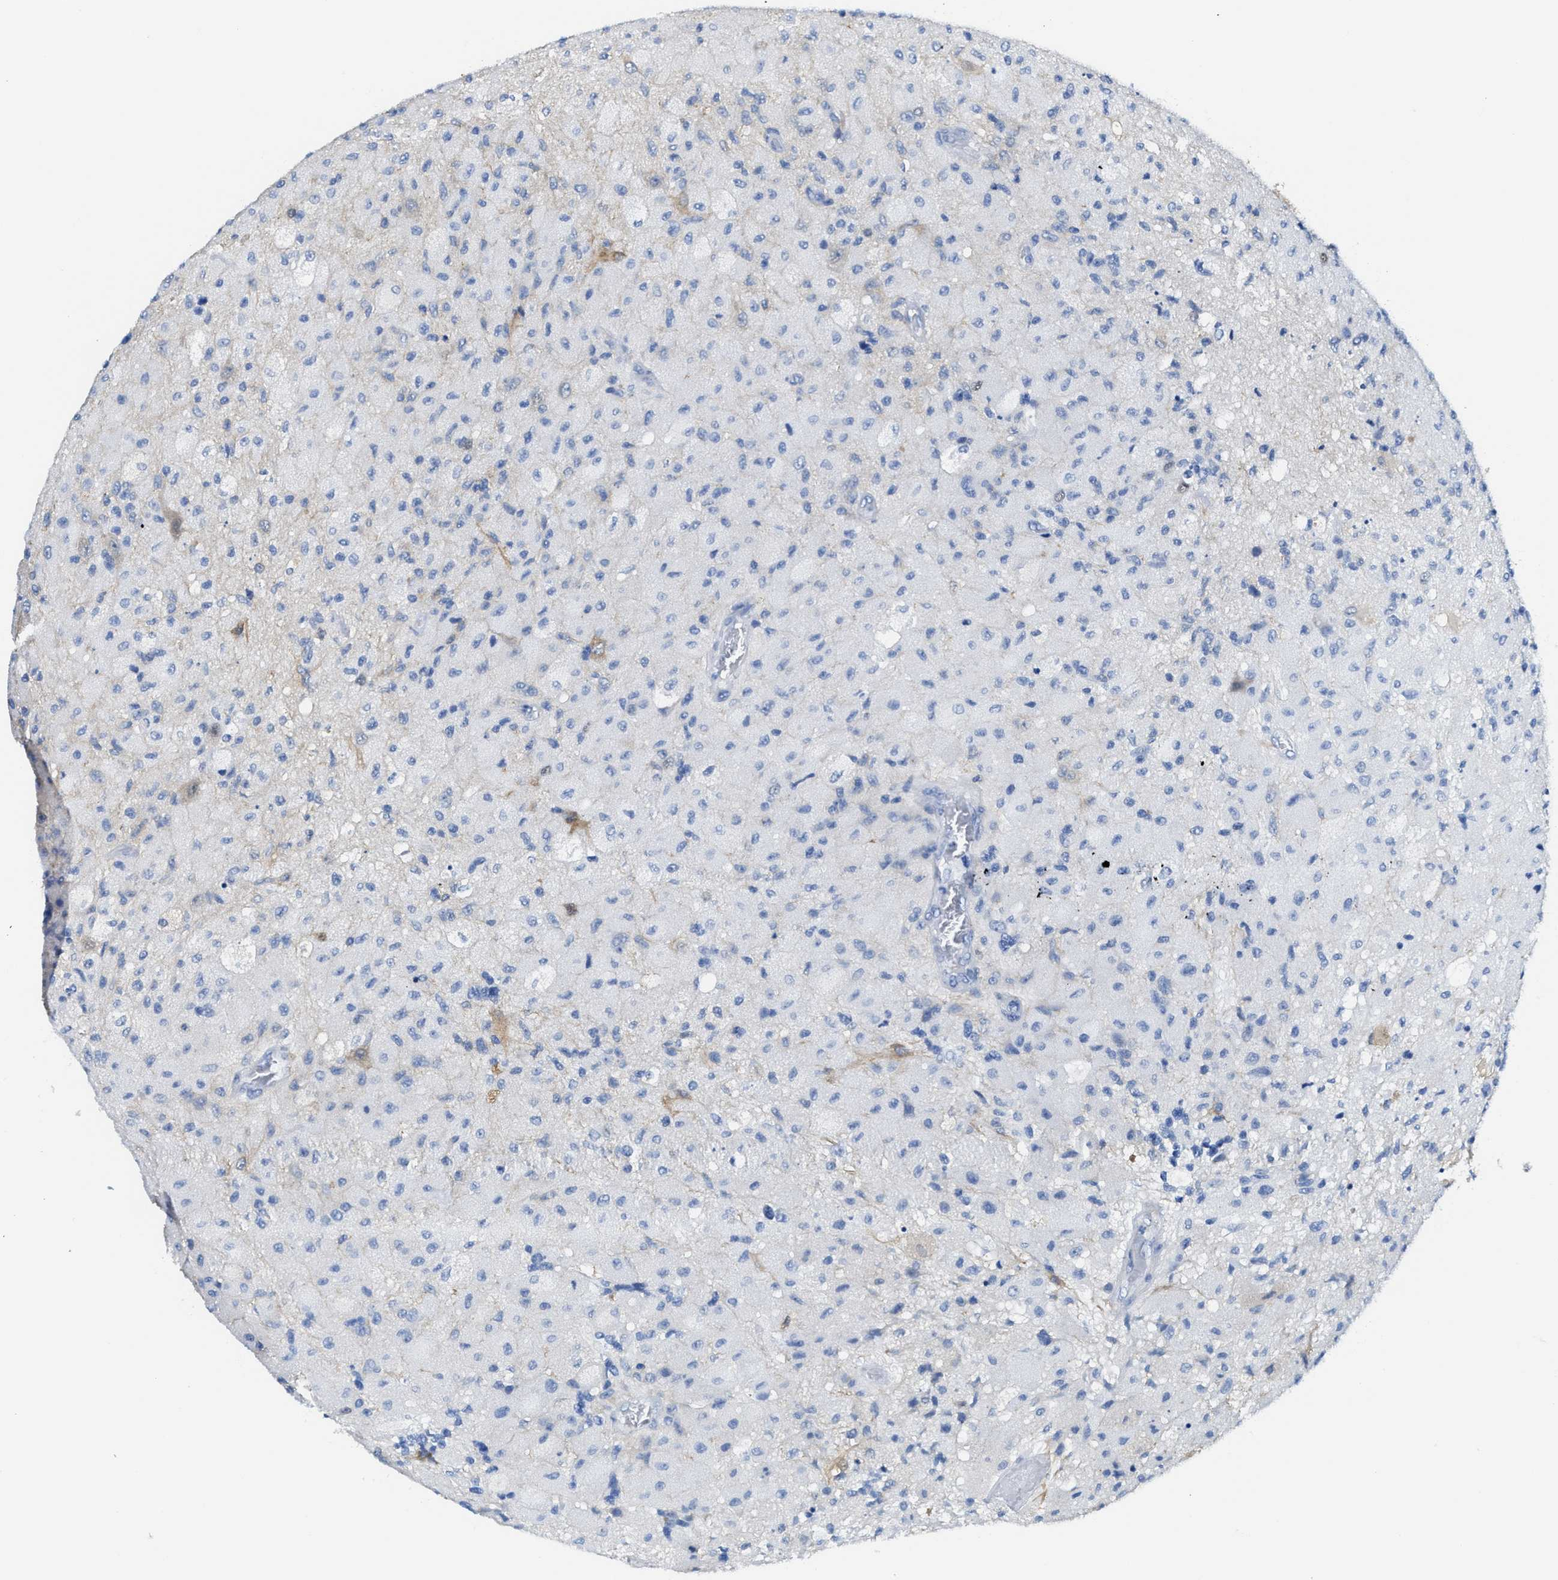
{"staining": {"intensity": "negative", "quantity": "none", "location": "none"}, "tissue": "glioma", "cell_type": "Tumor cells", "image_type": "cancer", "snomed": [{"axis": "morphology", "description": "Normal tissue, NOS"}, {"axis": "morphology", "description": "Glioma, malignant, High grade"}, {"axis": "topography", "description": "Cerebral cortex"}], "caption": "Immunohistochemistry (IHC) micrograph of neoplastic tissue: malignant glioma (high-grade) stained with DAB (3,3'-diaminobenzidine) demonstrates no significant protein positivity in tumor cells.", "gene": "ASS1", "patient": {"sex": "male", "age": 77}}